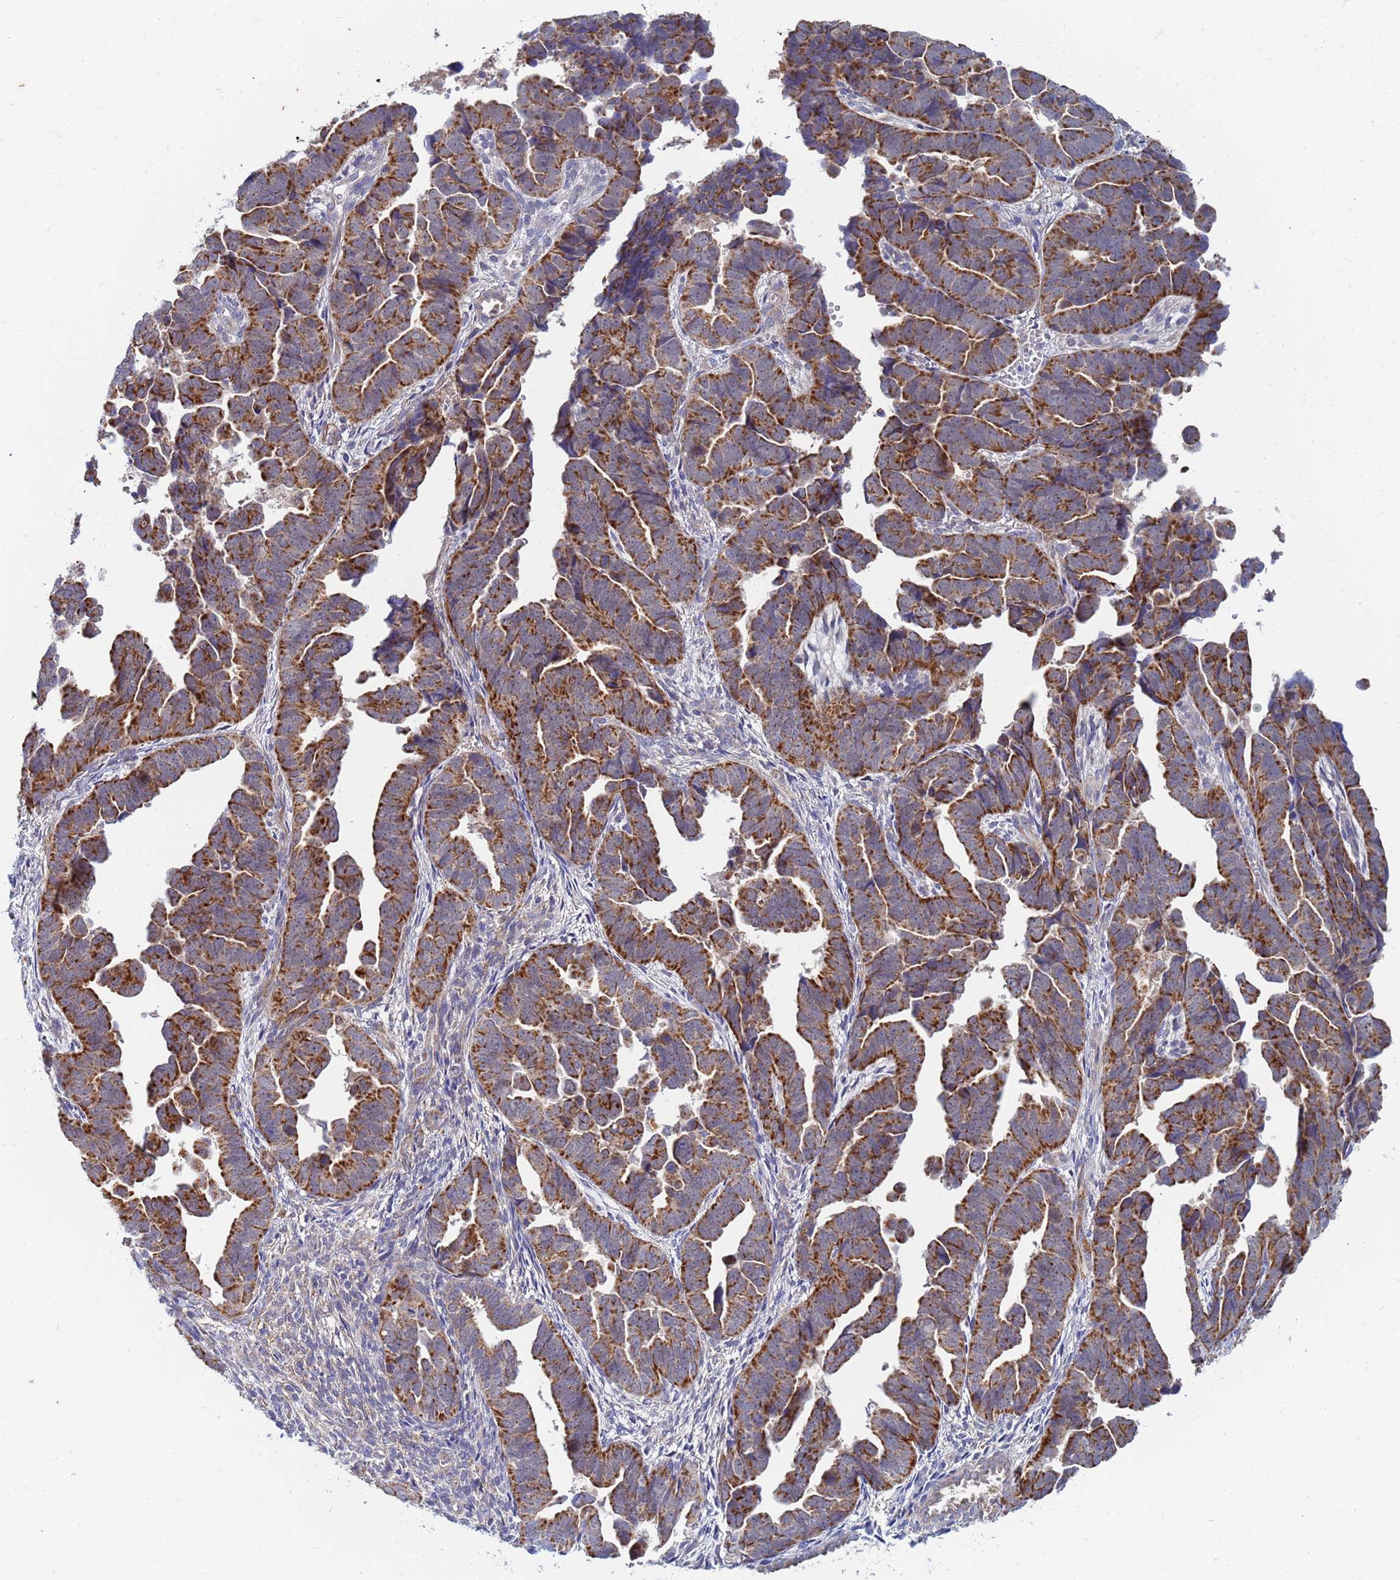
{"staining": {"intensity": "strong", "quantity": ">75%", "location": "cytoplasmic/membranous"}, "tissue": "endometrial cancer", "cell_type": "Tumor cells", "image_type": "cancer", "snomed": [{"axis": "morphology", "description": "Adenocarcinoma, NOS"}, {"axis": "topography", "description": "Endometrium"}], "caption": "Endometrial adenocarcinoma tissue demonstrates strong cytoplasmic/membranous expression in approximately >75% of tumor cells, visualized by immunohistochemistry.", "gene": "SDR39U1", "patient": {"sex": "female", "age": 75}}